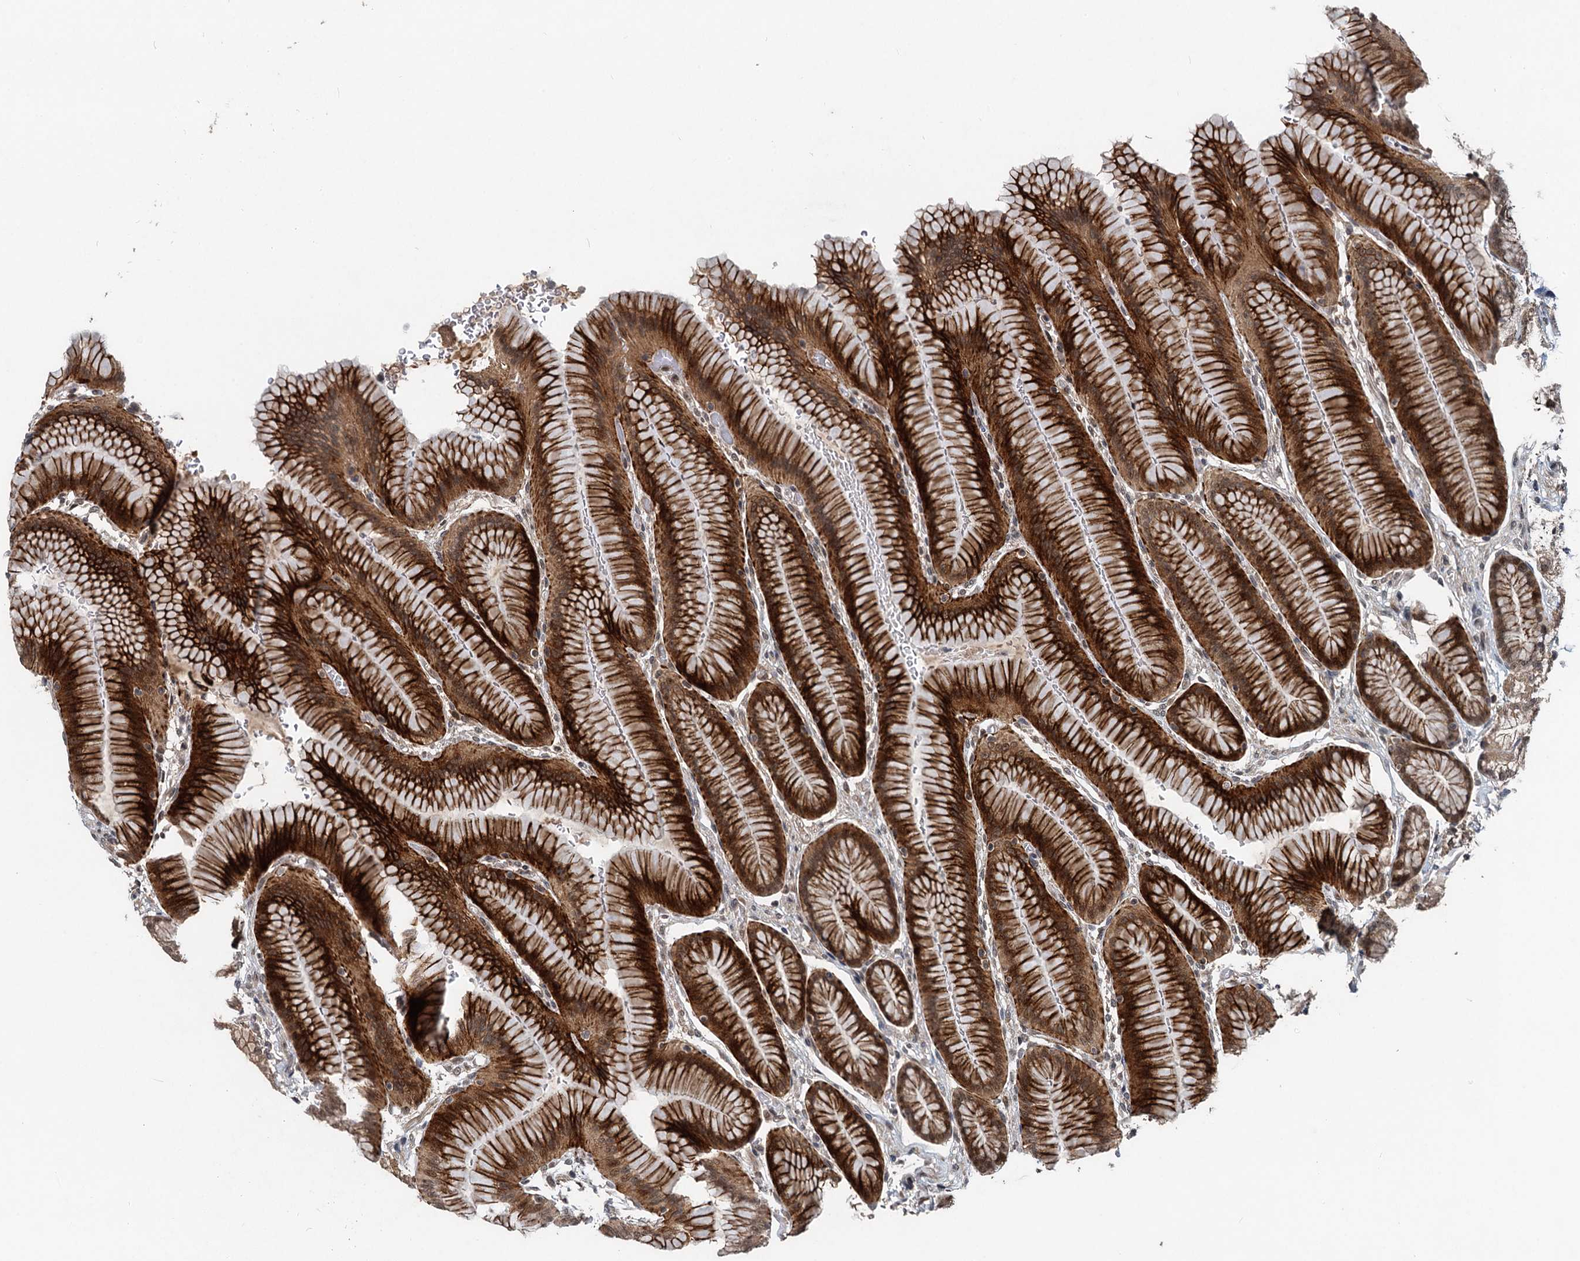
{"staining": {"intensity": "strong", "quantity": ">75%", "location": "cytoplasmic/membranous,nuclear"}, "tissue": "stomach", "cell_type": "Glandular cells", "image_type": "normal", "snomed": [{"axis": "morphology", "description": "Normal tissue, NOS"}, {"axis": "morphology", "description": "Adenocarcinoma, NOS"}, {"axis": "morphology", "description": "Adenocarcinoma, High grade"}, {"axis": "topography", "description": "Stomach, upper"}, {"axis": "topography", "description": "Stomach"}], "caption": "Immunohistochemical staining of unremarkable stomach displays strong cytoplasmic/membranous,nuclear protein expression in approximately >75% of glandular cells. The staining is performed using DAB brown chromogen to label protein expression. The nuclei are counter-stained blue using hematoxylin.", "gene": "RITA1", "patient": {"sex": "female", "age": 65}}